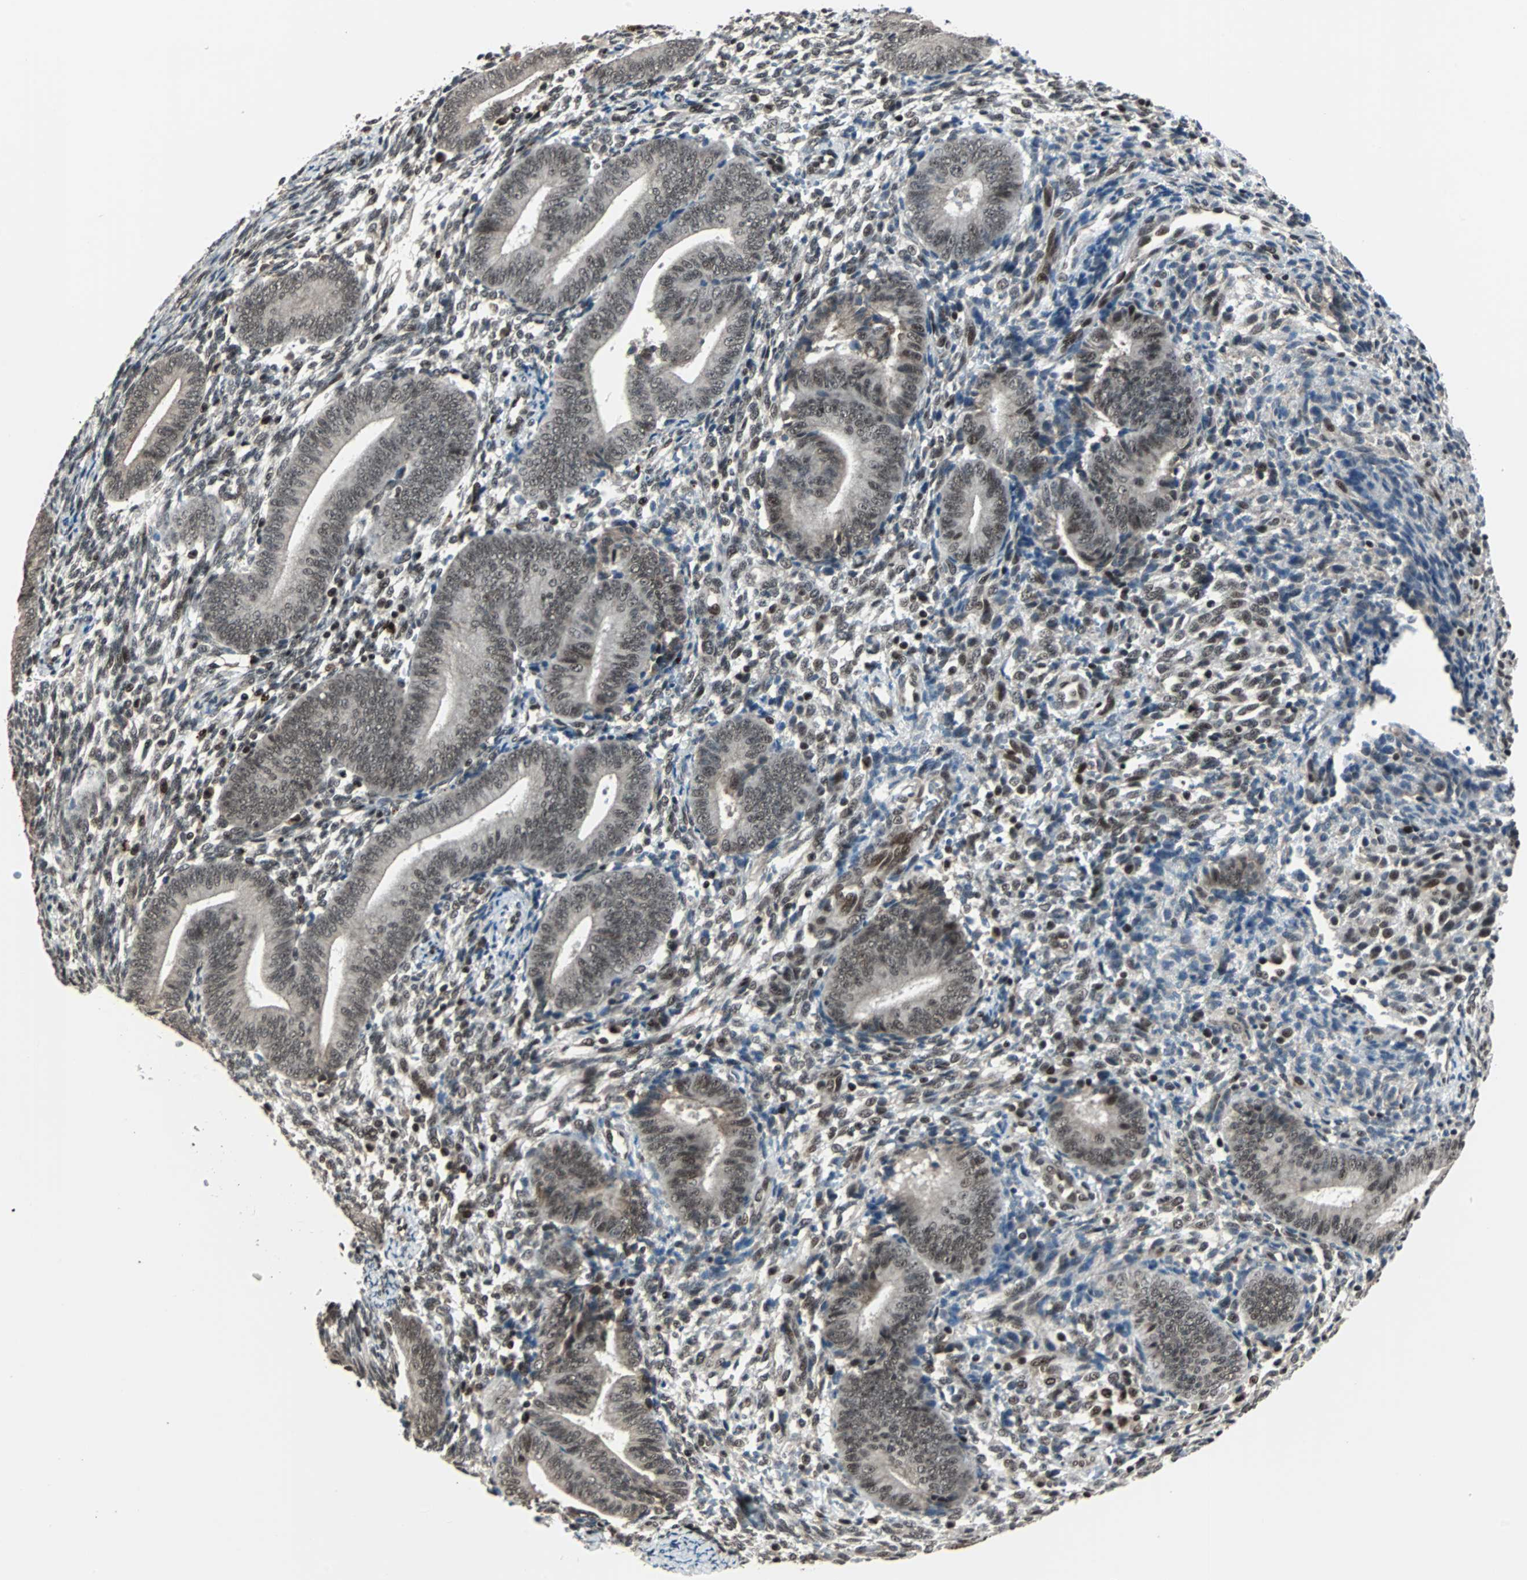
{"staining": {"intensity": "moderate", "quantity": "25%-75%", "location": "nuclear"}, "tissue": "endometrium", "cell_type": "Cells in endometrial stroma", "image_type": "normal", "snomed": [{"axis": "morphology", "description": "Normal tissue, NOS"}, {"axis": "topography", "description": "Uterus"}, {"axis": "topography", "description": "Endometrium"}], "caption": "Immunohistochemical staining of unremarkable human endometrium demonstrates moderate nuclear protein positivity in about 25%-75% of cells in endometrial stroma.", "gene": "TERF2IP", "patient": {"sex": "female", "age": 33}}